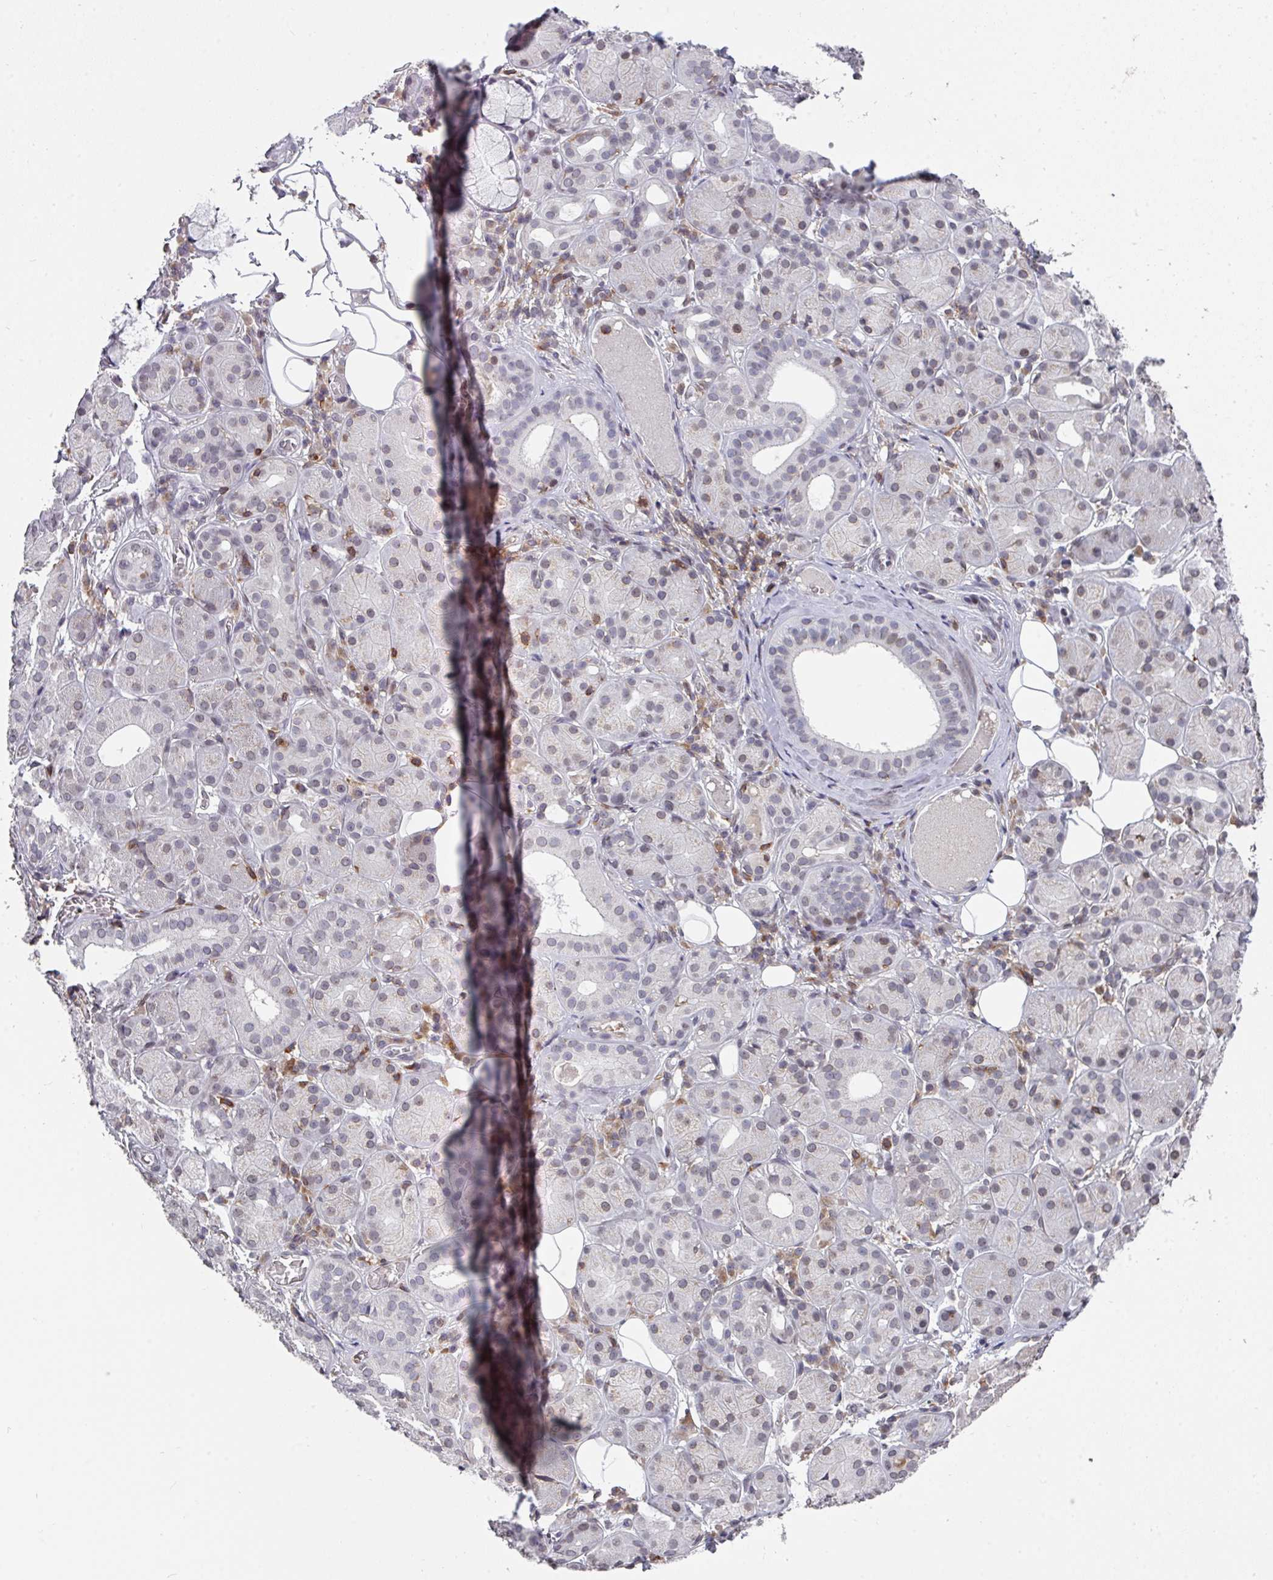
{"staining": {"intensity": "weak", "quantity": "<25%", "location": "cytoplasmic/membranous"}, "tissue": "salivary gland", "cell_type": "Glandular cells", "image_type": "normal", "snomed": [{"axis": "morphology", "description": "Squamous cell carcinoma, NOS"}, {"axis": "topography", "description": "Skin"}, {"axis": "topography", "description": "Head-Neck"}], "caption": "Immunohistochemistry micrograph of normal salivary gland: salivary gland stained with DAB (3,3'-diaminobenzidine) exhibits no significant protein staining in glandular cells. (DAB immunohistochemistry (IHC) visualized using brightfield microscopy, high magnification).", "gene": "RASAL3", "patient": {"sex": "male", "age": 80}}